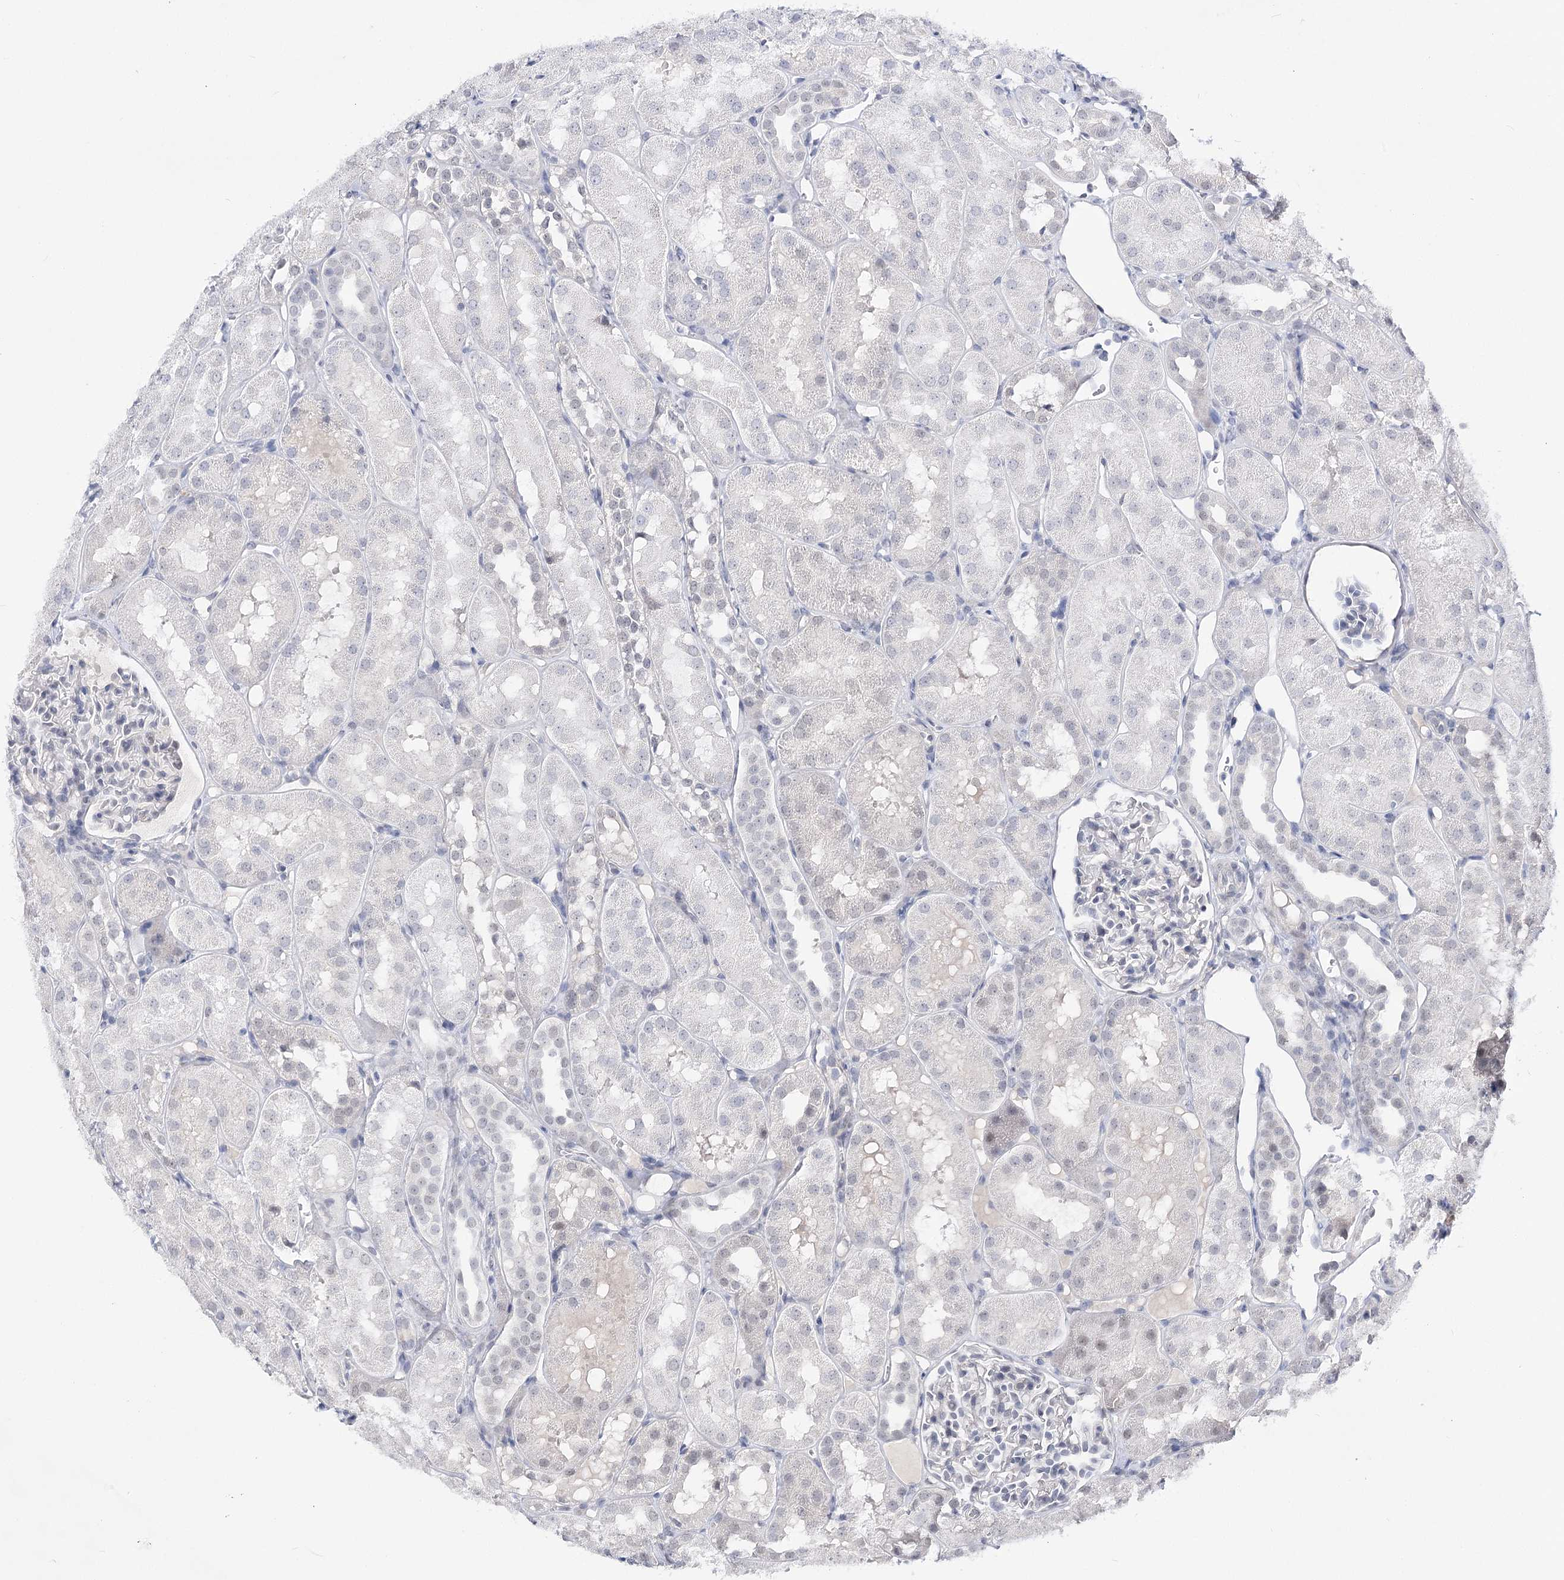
{"staining": {"intensity": "negative", "quantity": "none", "location": "none"}, "tissue": "kidney", "cell_type": "Cells in glomeruli", "image_type": "normal", "snomed": [{"axis": "morphology", "description": "Normal tissue, NOS"}, {"axis": "topography", "description": "Kidney"}, {"axis": "topography", "description": "Urinary bladder"}], "caption": "This is a image of IHC staining of unremarkable kidney, which shows no positivity in cells in glomeruli.", "gene": "ATP10B", "patient": {"sex": "male", "age": 16}}